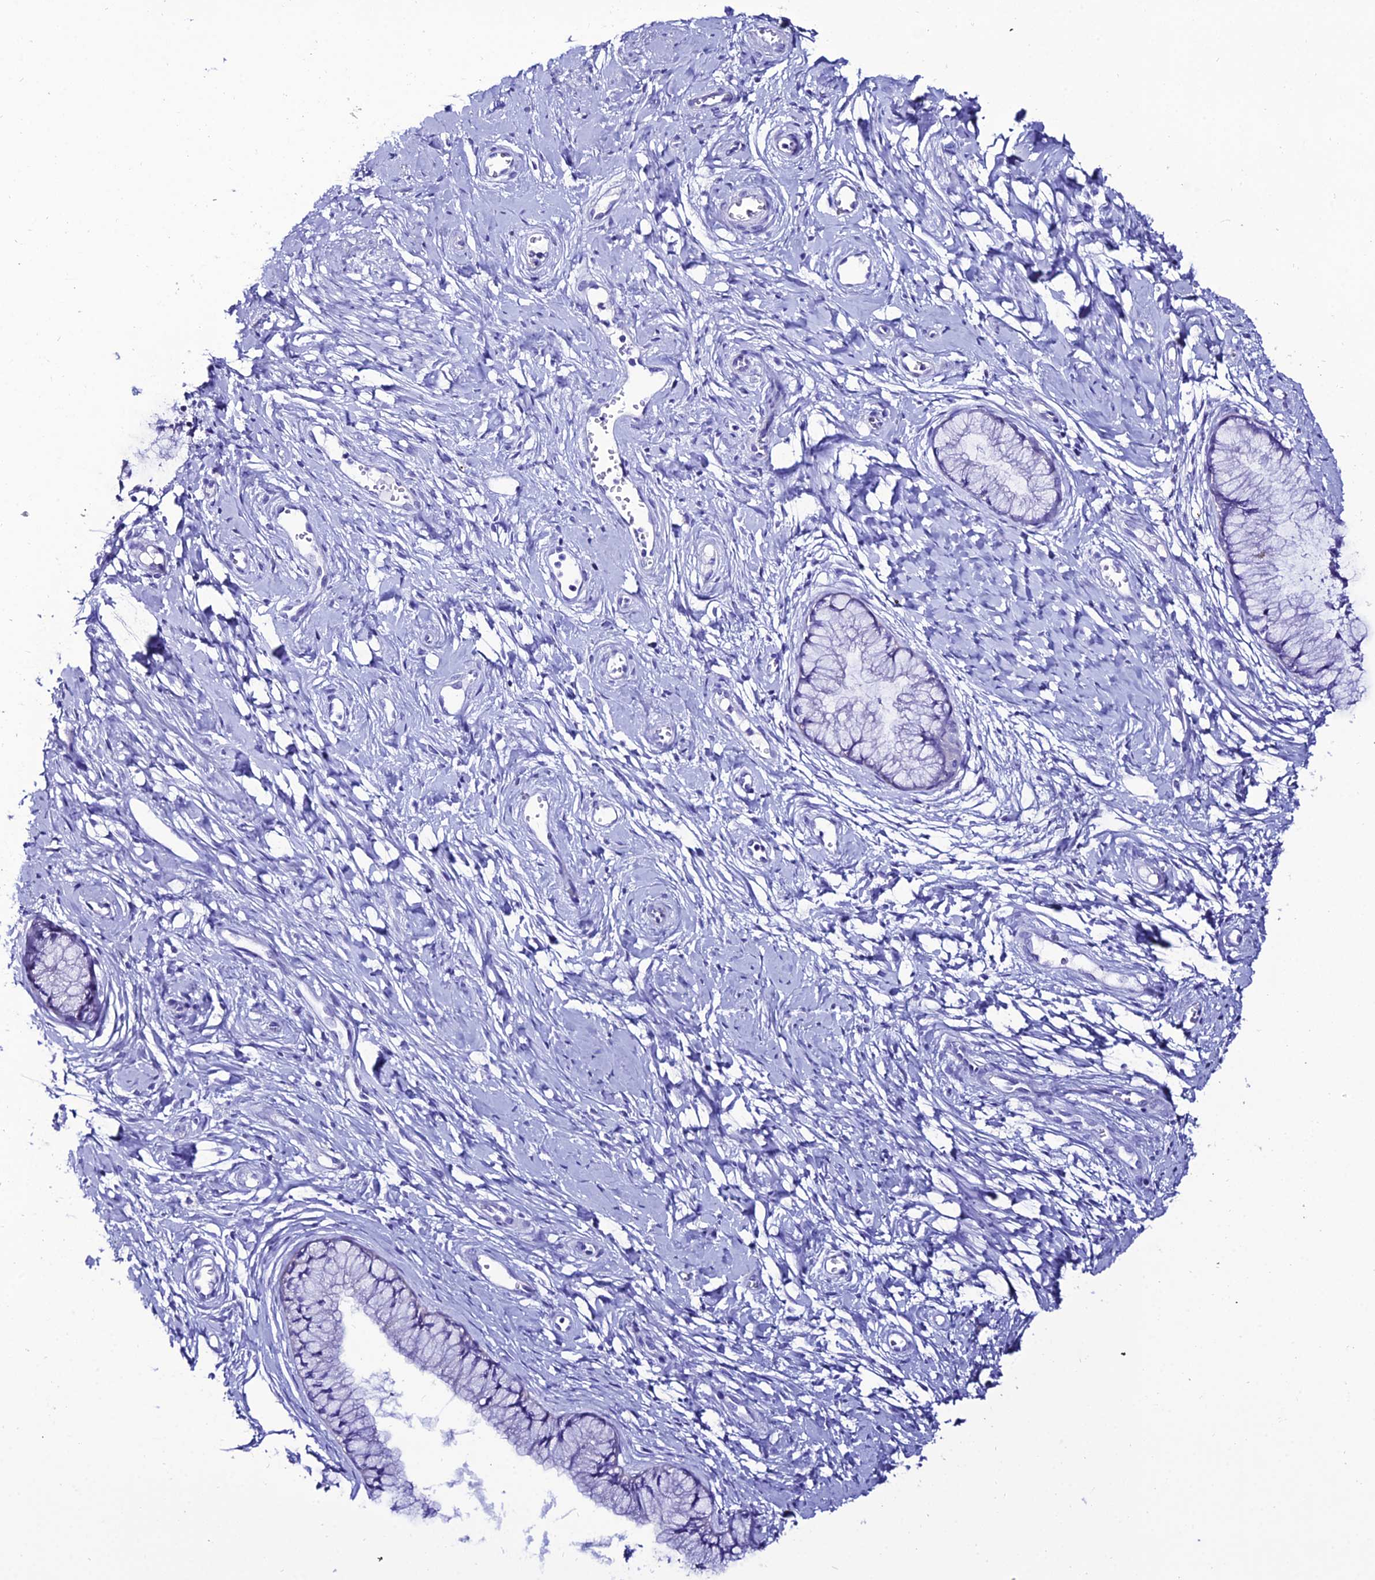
{"staining": {"intensity": "negative", "quantity": "none", "location": "none"}, "tissue": "cervix", "cell_type": "Glandular cells", "image_type": "normal", "snomed": [{"axis": "morphology", "description": "Normal tissue, NOS"}, {"axis": "topography", "description": "Cervix"}], "caption": "IHC image of benign human cervix stained for a protein (brown), which exhibits no staining in glandular cells.", "gene": "OR4D5", "patient": {"sex": "female", "age": 42}}